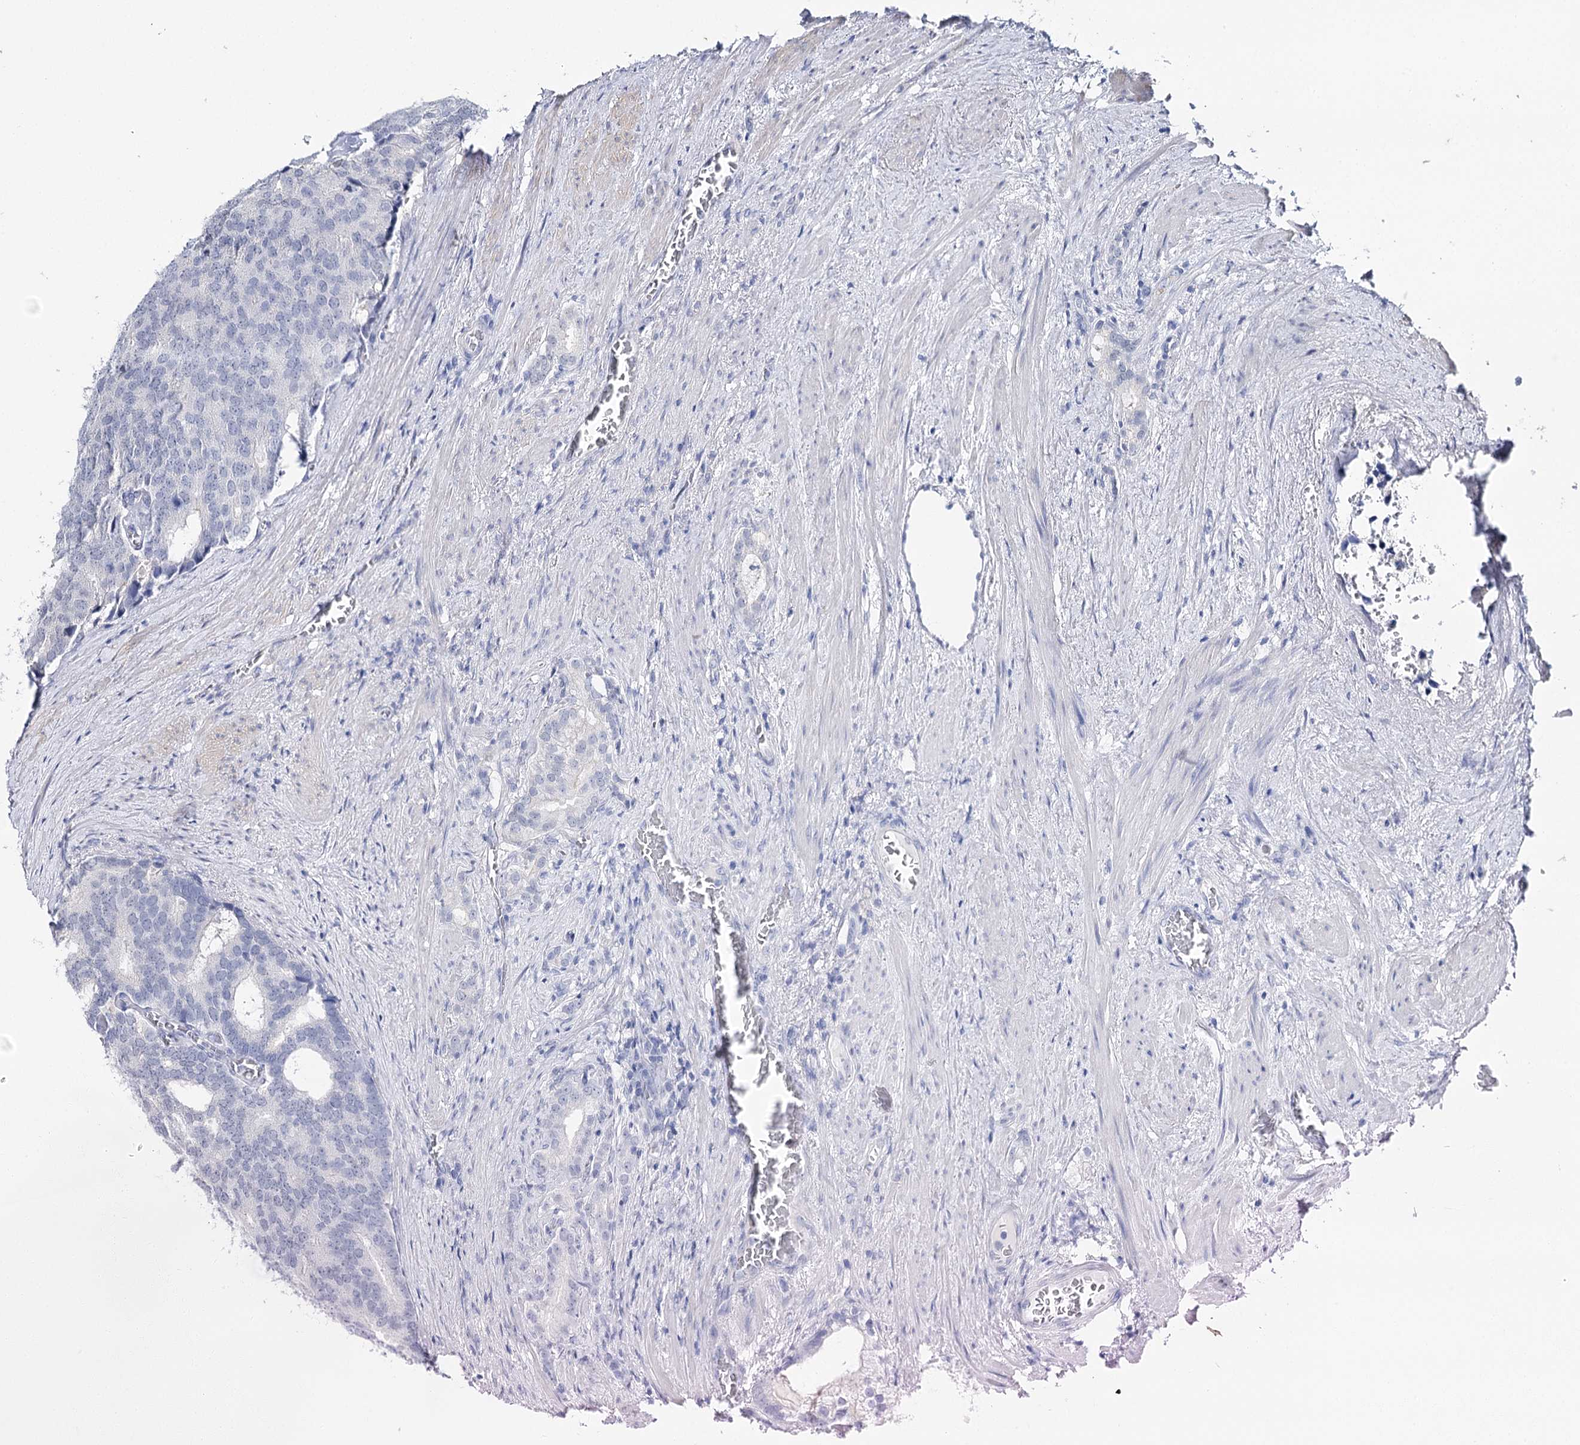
{"staining": {"intensity": "negative", "quantity": "none", "location": "none"}, "tissue": "prostate cancer", "cell_type": "Tumor cells", "image_type": "cancer", "snomed": [{"axis": "morphology", "description": "Adenocarcinoma, Low grade"}, {"axis": "topography", "description": "Prostate"}], "caption": "High power microscopy histopathology image of an immunohistochemistry (IHC) image of prostate cancer, revealing no significant positivity in tumor cells.", "gene": "AGXT2", "patient": {"sex": "male", "age": 71}}